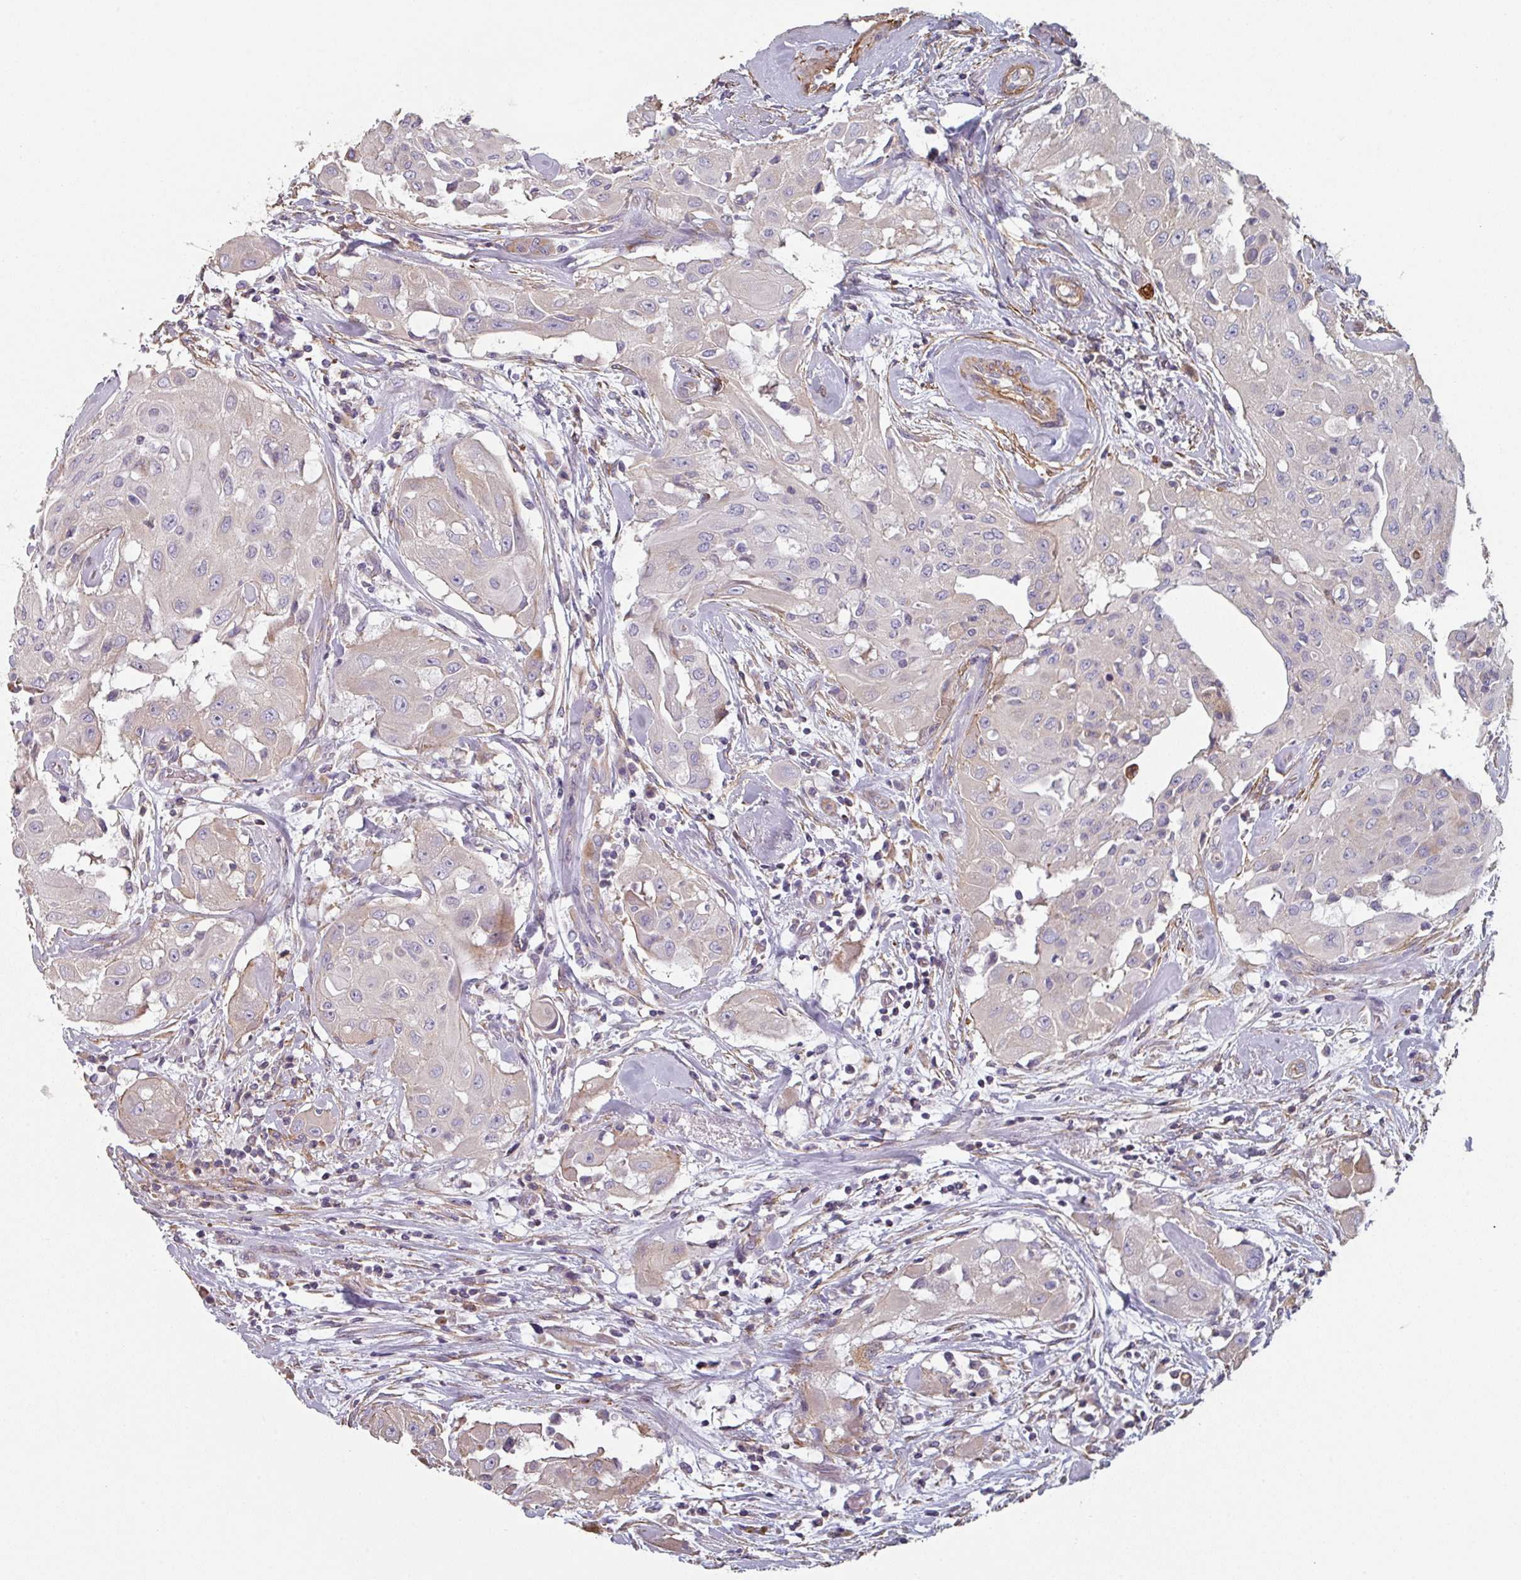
{"staining": {"intensity": "negative", "quantity": "none", "location": "none"}, "tissue": "thyroid cancer", "cell_type": "Tumor cells", "image_type": "cancer", "snomed": [{"axis": "morphology", "description": "Papillary adenocarcinoma, NOS"}, {"axis": "topography", "description": "Thyroid gland"}], "caption": "High power microscopy micrograph of an immunohistochemistry histopathology image of thyroid cancer, revealing no significant positivity in tumor cells. (Brightfield microscopy of DAB (3,3'-diaminobenzidine) immunohistochemistry (IHC) at high magnification).", "gene": "GSTA4", "patient": {"sex": "female", "age": 59}}